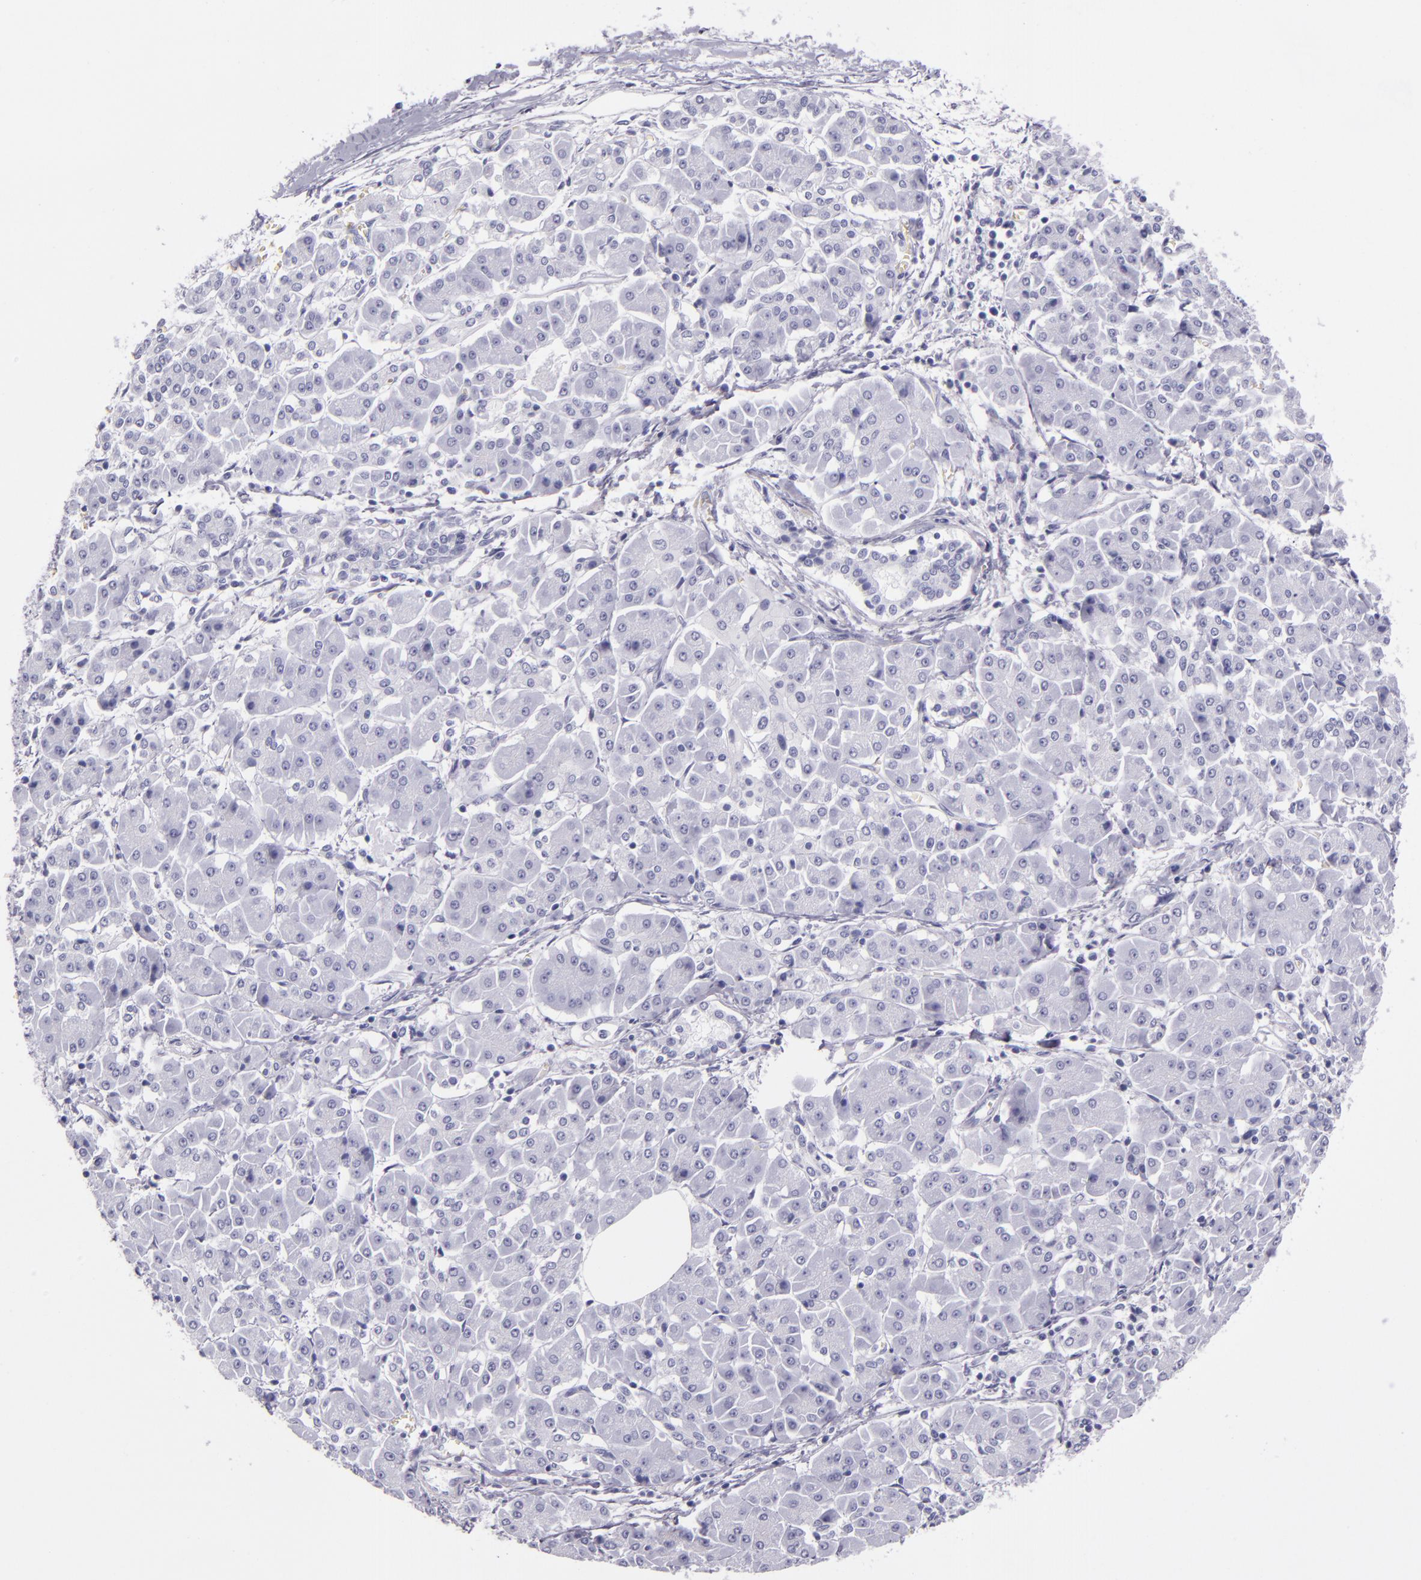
{"staining": {"intensity": "negative", "quantity": "none", "location": "none"}, "tissue": "pancreatic cancer", "cell_type": "Tumor cells", "image_type": "cancer", "snomed": [{"axis": "morphology", "description": "Adenocarcinoma, NOS"}, {"axis": "topography", "description": "Pancreas"}], "caption": "This is an immunohistochemistry (IHC) histopathology image of adenocarcinoma (pancreatic). There is no positivity in tumor cells.", "gene": "CR2", "patient": {"sex": "female", "age": 57}}